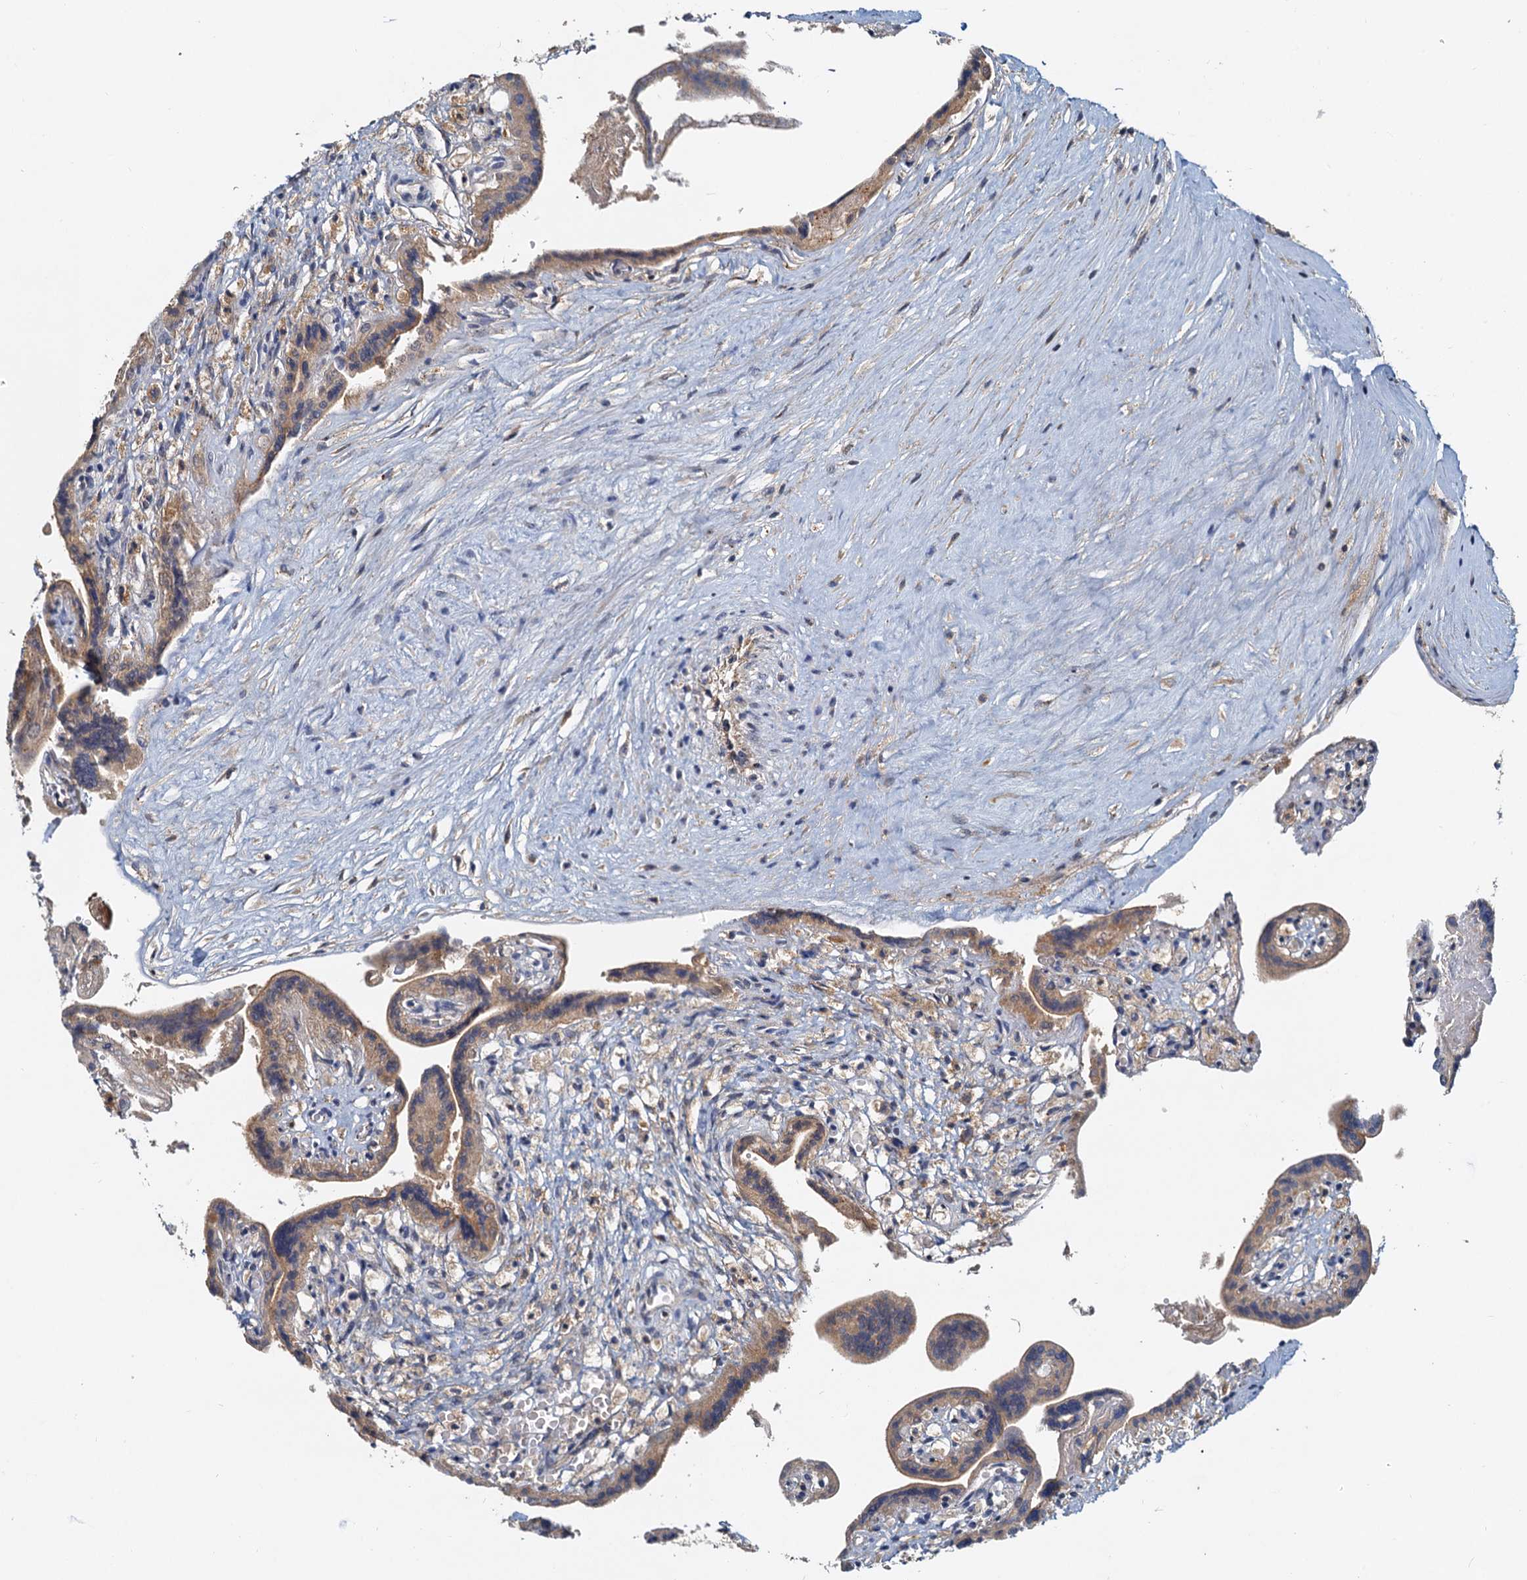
{"staining": {"intensity": "moderate", "quantity": ">75%", "location": "cytoplasmic/membranous"}, "tissue": "placenta", "cell_type": "Trophoblastic cells", "image_type": "normal", "snomed": [{"axis": "morphology", "description": "Normal tissue, NOS"}, {"axis": "topography", "description": "Placenta"}], "caption": "DAB (3,3'-diaminobenzidine) immunohistochemical staining of unremarkable placenta demonstrates moderate cytoplasmic/membranous protein positivity in about >75% of trophoblastic cells. (brown staining indicates protein expression, while blue staining denotes nuclei).", "gene": "TOLLIP", "patient": {"sex": "female", "age": 37}}